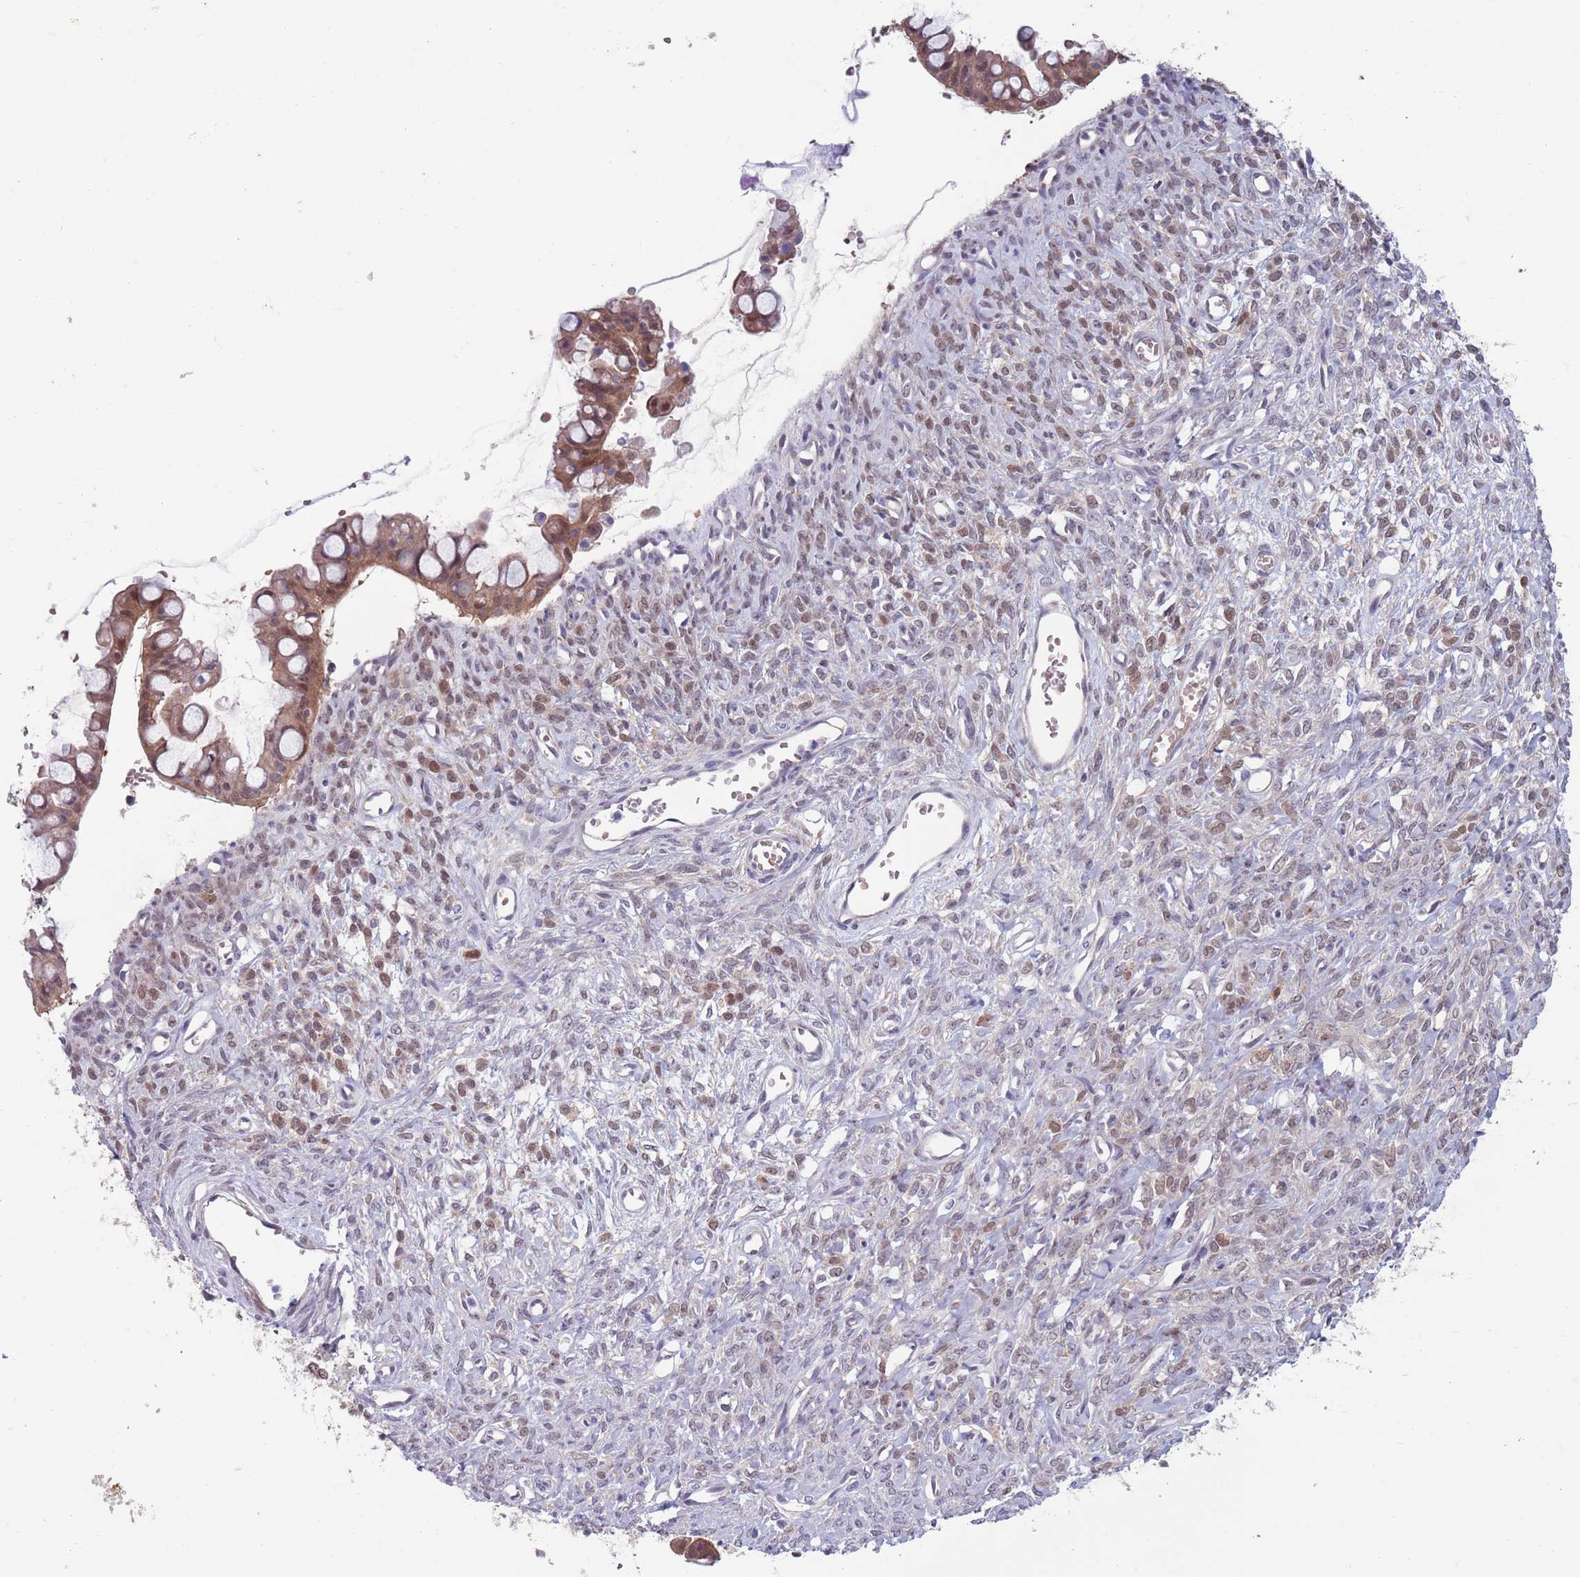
{"staining": {"intensity": "moderate", "quantity": ">75%", "location": "cytoplasmic/membranous,nuclear"}, "tissue": "ovarian cancer", "cell_type": "Tumor cells", "image_type": "cancer", "snomed": [{"axis": "morphology", "description": "Cystadenocarcinoma, mucinous, NOS"}, {"axis": "topography", "description": "Ovary"}], "caption": "Human ovarian mucinous cystadenocarcinoma stained with a brown dye demonstrates moderate cytoplasmic/membranous and nuclear positive expression in about >75% of tumor cells.", "gene": "CLNS1A", "patient": {"sex": "female", "age": 73}}